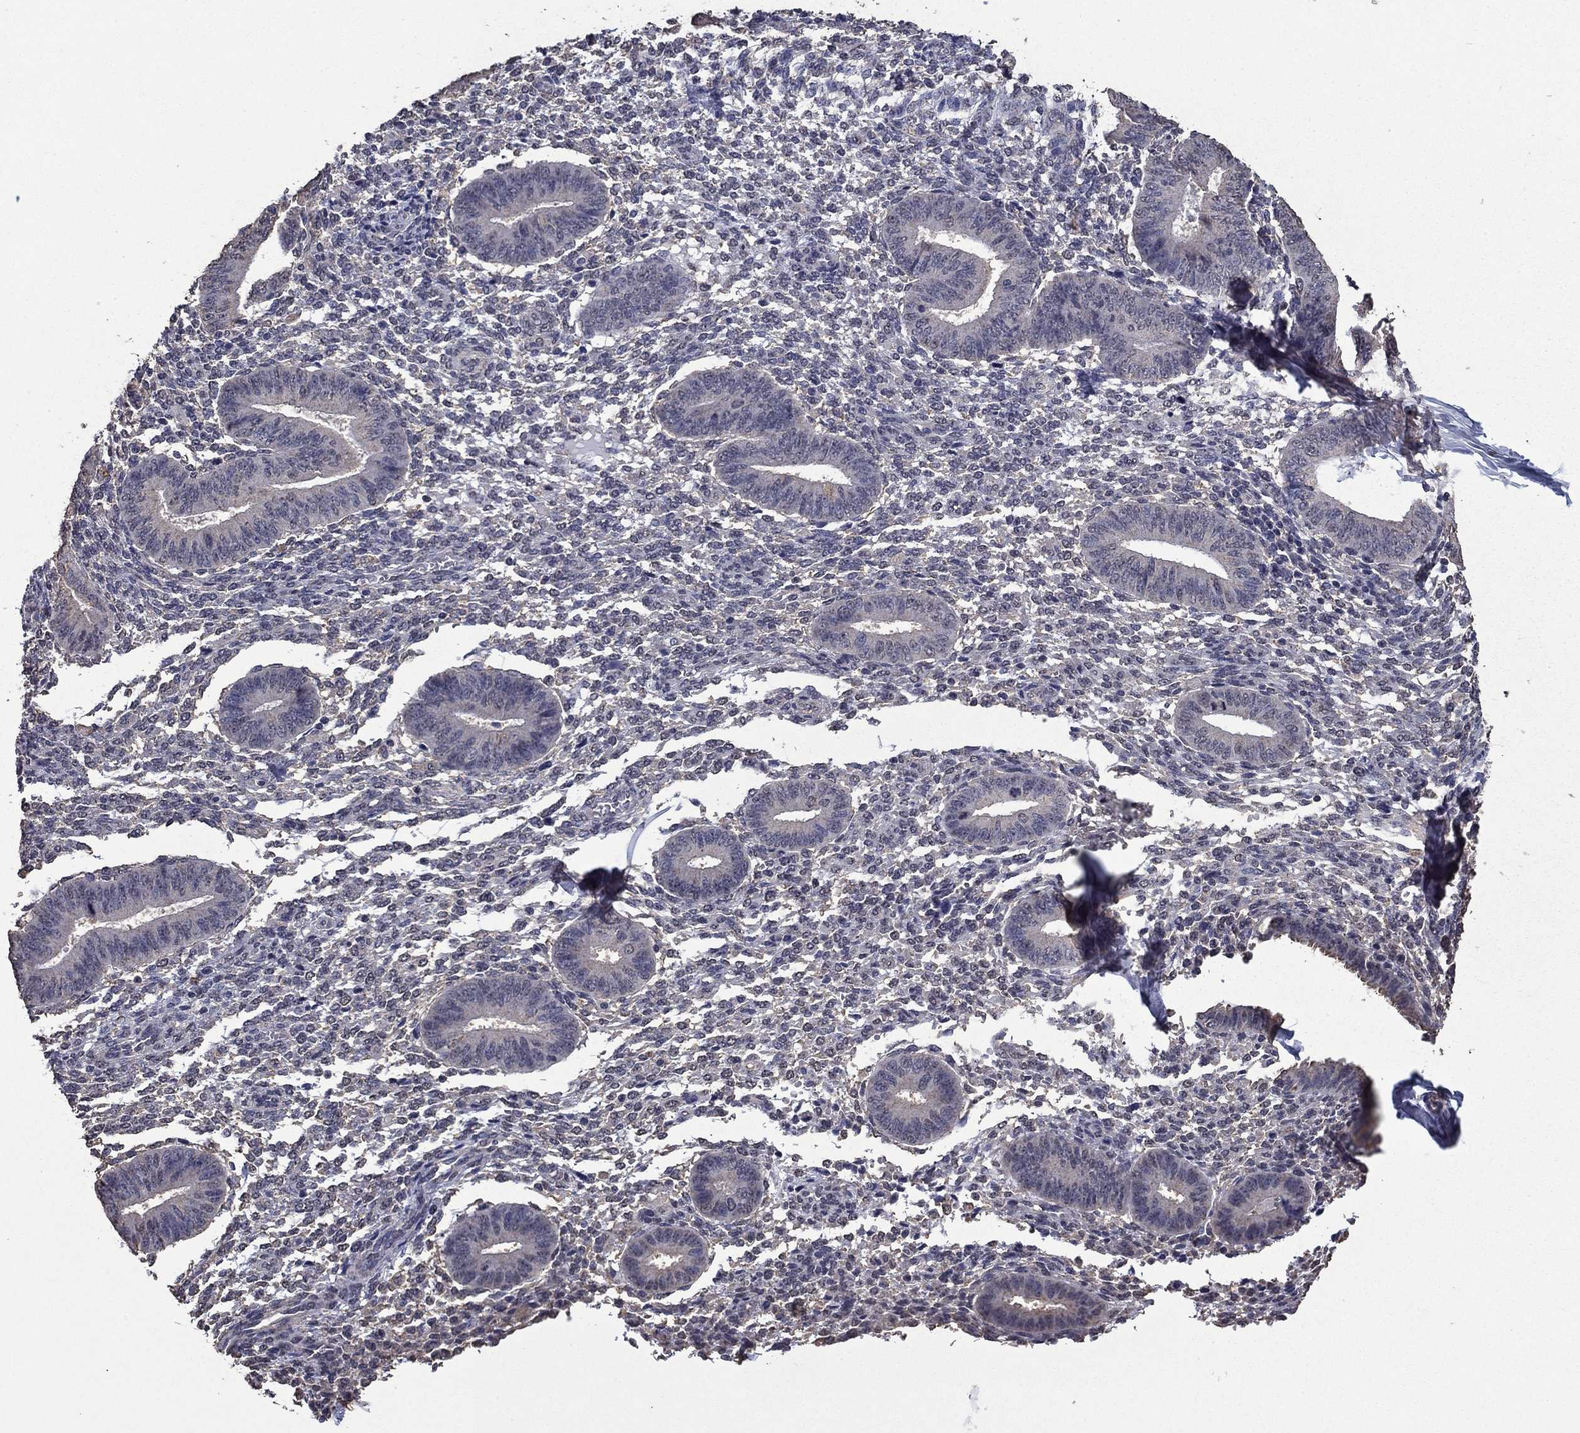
{"staining": {"intensity": "negative", "quantity": "none", "location": "none"}, "tissue": "endometrium", "cell_type": "Cells in endometrial stroma", "image_type": "normal", "snomed": [{"axis": "morphology", "description": "Normal tissue, NOS"}, {"axis": "topography", "description": "Endometrium"}], "caption": "High power microscopy micrograph of an immunohistochemistry (IHC) image of normal endometrium, revealing no significant positivity in cells in endometrial stroma.", "gene": "MFAP3L", "patient": {"sex": "female", "age": 47}}